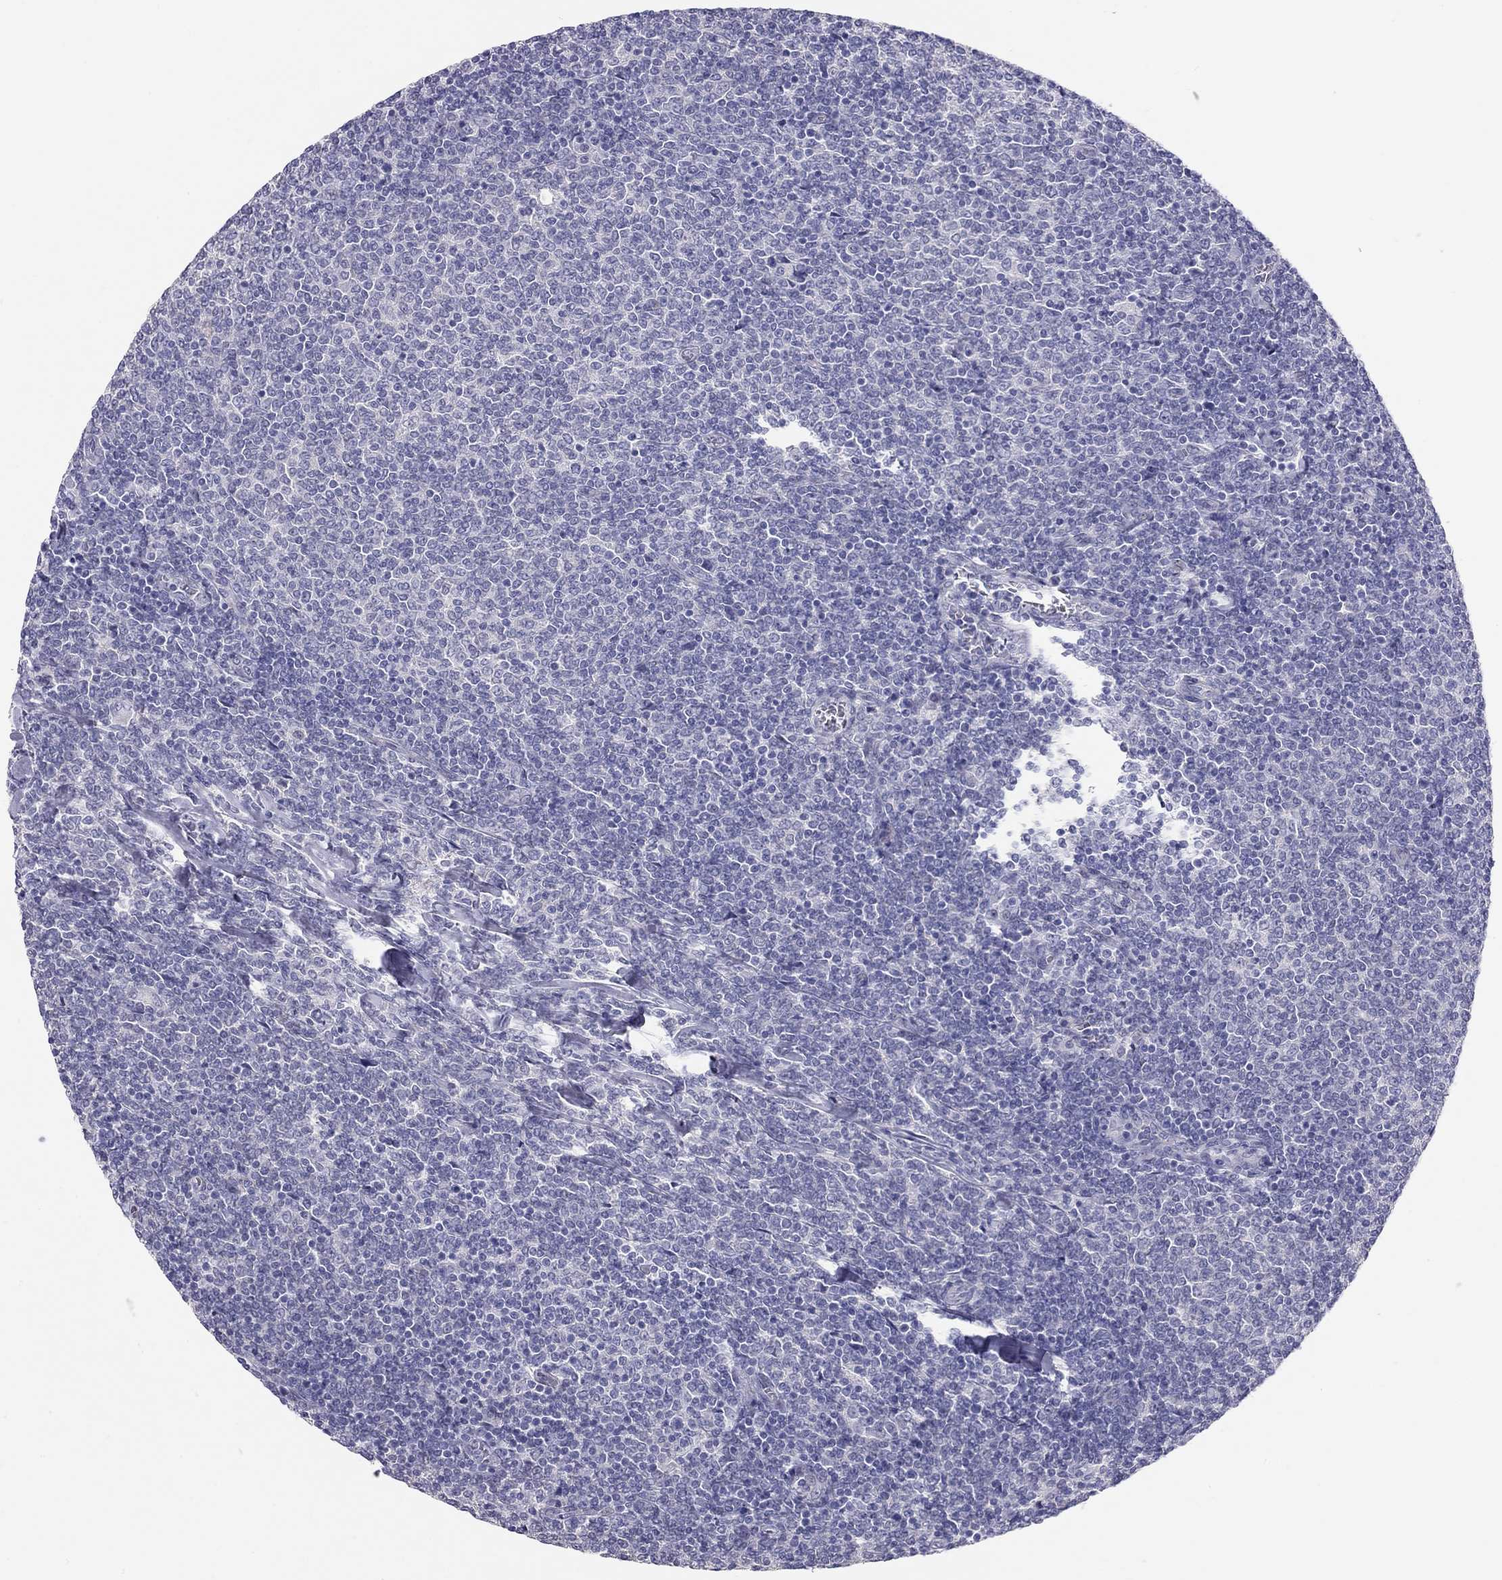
{"staining": {"intensity": "negative", "quantity": "none", "location": "none"}, "tissue": "lymphoma", "cell_type": "Tumor cells", "image_type": "cancer", "snomed": [{"axis": "morphology", "description": "Malignant lymphoma, non-Hodgkin's type, Low grade"}, {"axis": "topography", "description": "Lymph node"}], "caption": "High power microscopy photomicrograph of an immunohistochemistry photomicrograph of malignant lymphoma, non-Hodgkin's type (low-grade), revealing no significant expression in tumor cells. Brightfield microscopy of IHC stained with DAB (brown) and hematoxylin (blue), captured at high magnification.", "gene": "KCNV2", "patient": {"sex": "male", "age": 52}}